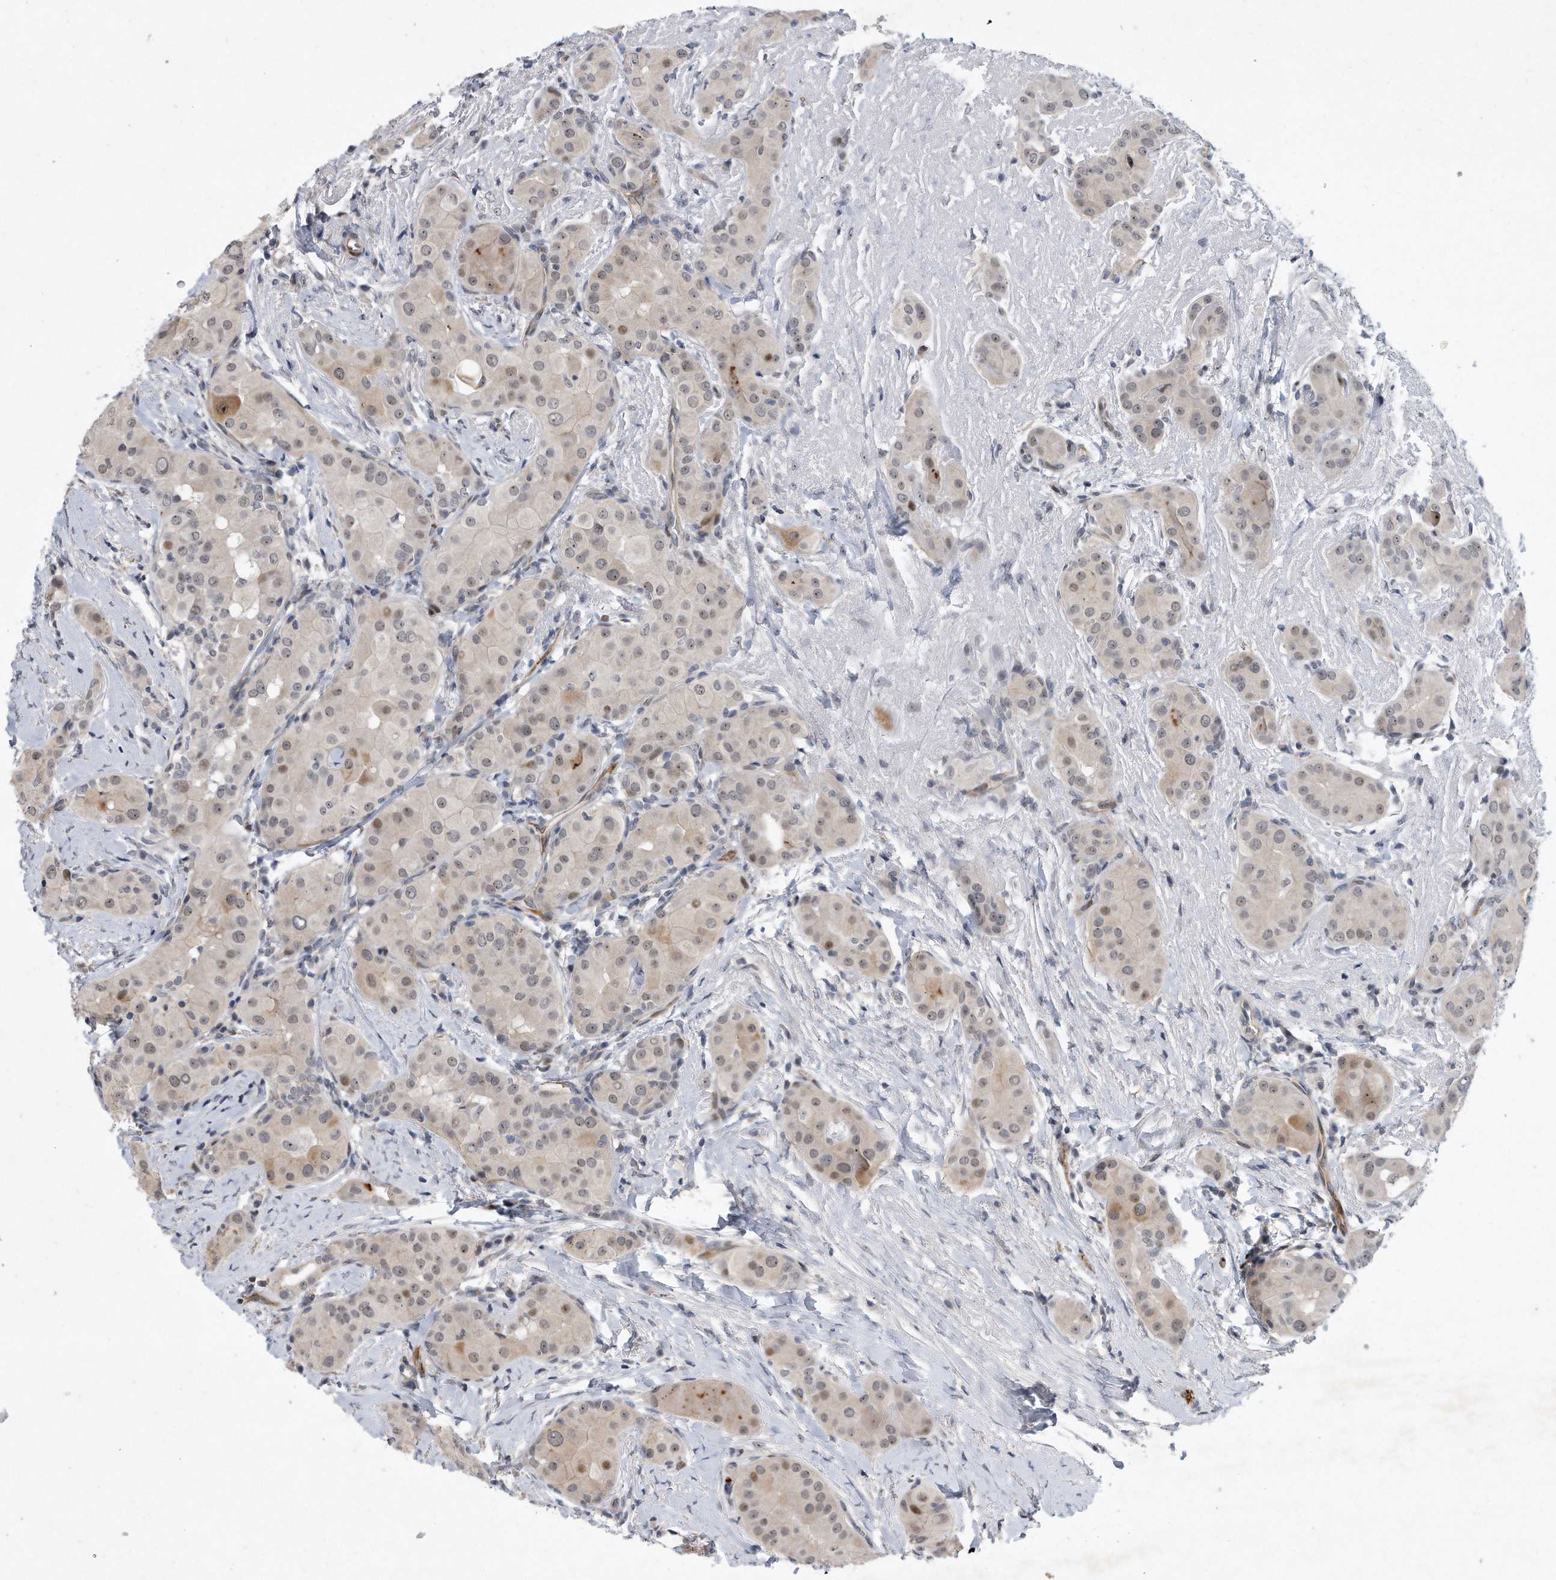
{"staining": {"intensity": "weak", "quantity": "<25%", "location": "nuclear"}, "tissue": "thyroid cancer", "cell_type": "Tumor cells", "image_type": "cancer", "snomed": [{"axis": "morphology", "description": "Papillary adenocarcinoma, NOS"}, {"axis": "topography", "description": "Thyroid gland"}], "caption": "Immunohistochemistry (IHC) micrograph of neoplastic tissue: human thyroid cancer stained with DAB exhibits no significant protein positivity in tumor cells.", "gene": "PGBD2", "patient": {"sex": "male", "age": 33}}